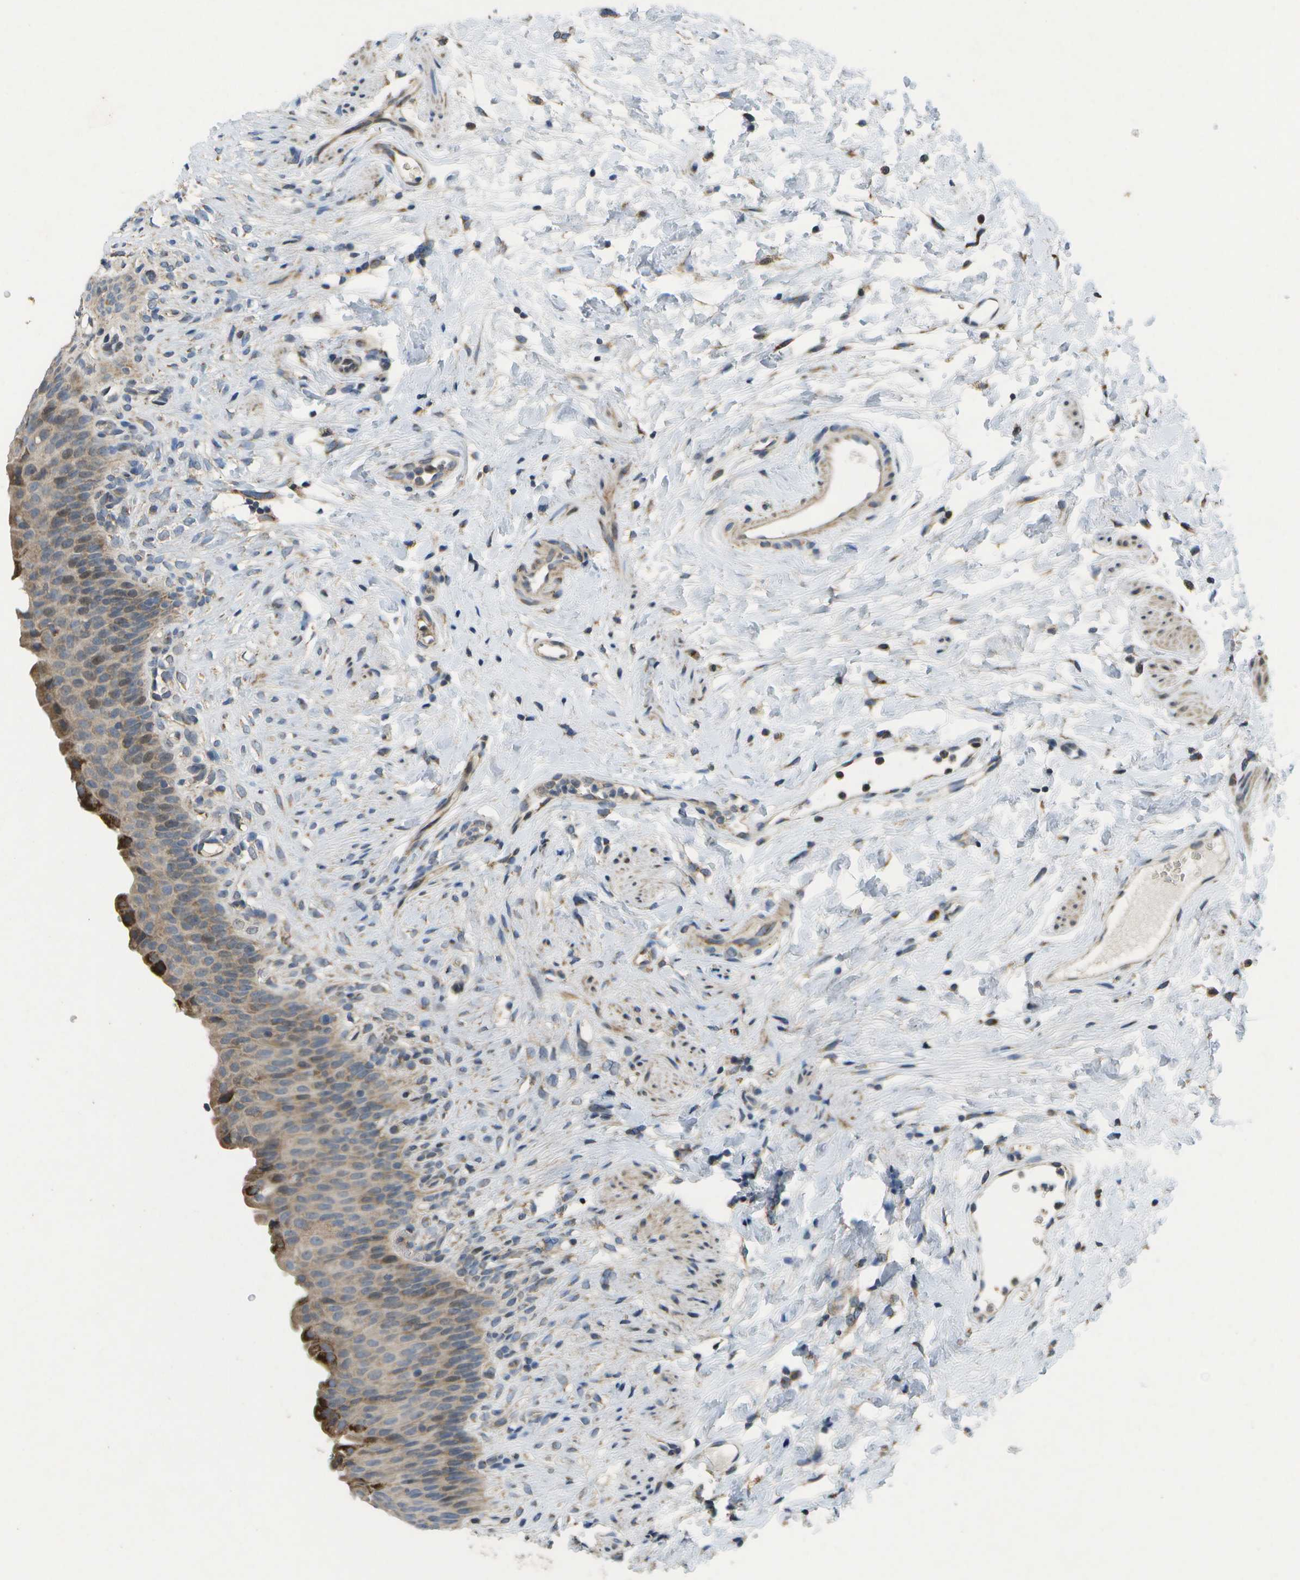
{"staining": {"intensity": "moderate", "quantity": ">75%", "location": "cytoplasmic/membranous,nuclear"}, "tissue": "urinary bladder", "cell_type": "Urothelial cells", "image_type": "normal", "snomed": [{"axis": "morphology", "description": "Normal tissue, NOS"}, {"axis": "topography", "description": "Urinary bladder"}], "caption": "Protein staining reveals moderate cytoplasmic/membranous,nuclear expression in approximately >75% of urothelial cells in unremarkable urinary bladder. (Stains: DAB (3,3'-diaminobenzidine) in brown, nuclei in blue, Microscopy: brightfield microscopy at high magnification).", "gene": "HADHA", "patient": {"sex": "female", "age": 79}}